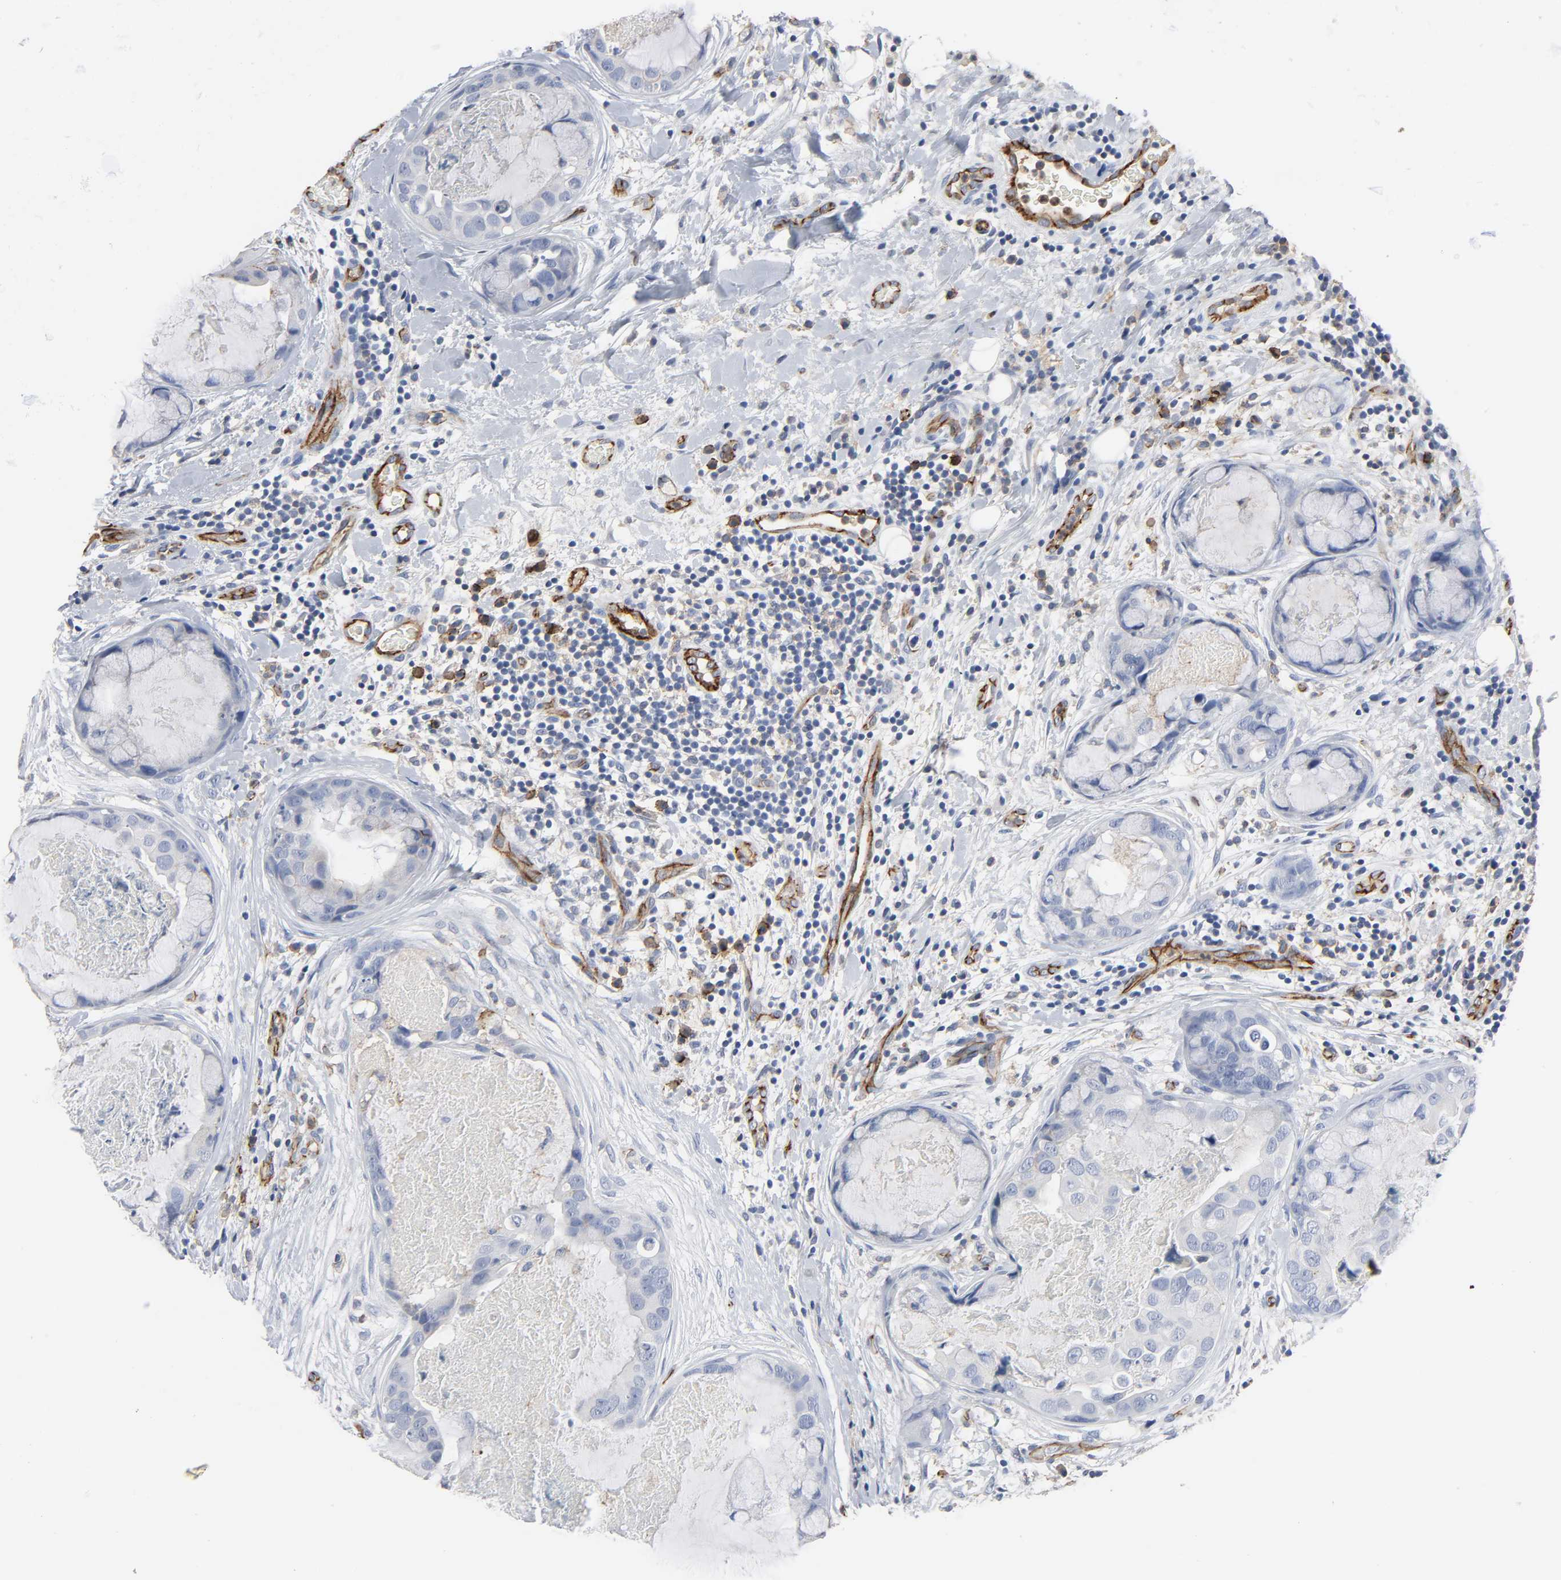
{"staining": {"intensity": "negative", "quantity": "none", "location": "none"}, "tissue": "breast cancer", "cell_type": "Tumor cells", "image_type": "cancer", "snomed": [{"axis": "morphology", "description": "Duct carcinoma"}, {"axis": "topography", "description": "Breast"}], "caption": "There is no significant staining in tumor cells of infiltrating ductal carcinoma (breast). (DAB IHC, high magnification).", "gene": "PECAM1", "patient": {"sex": "female", "age": 40}}